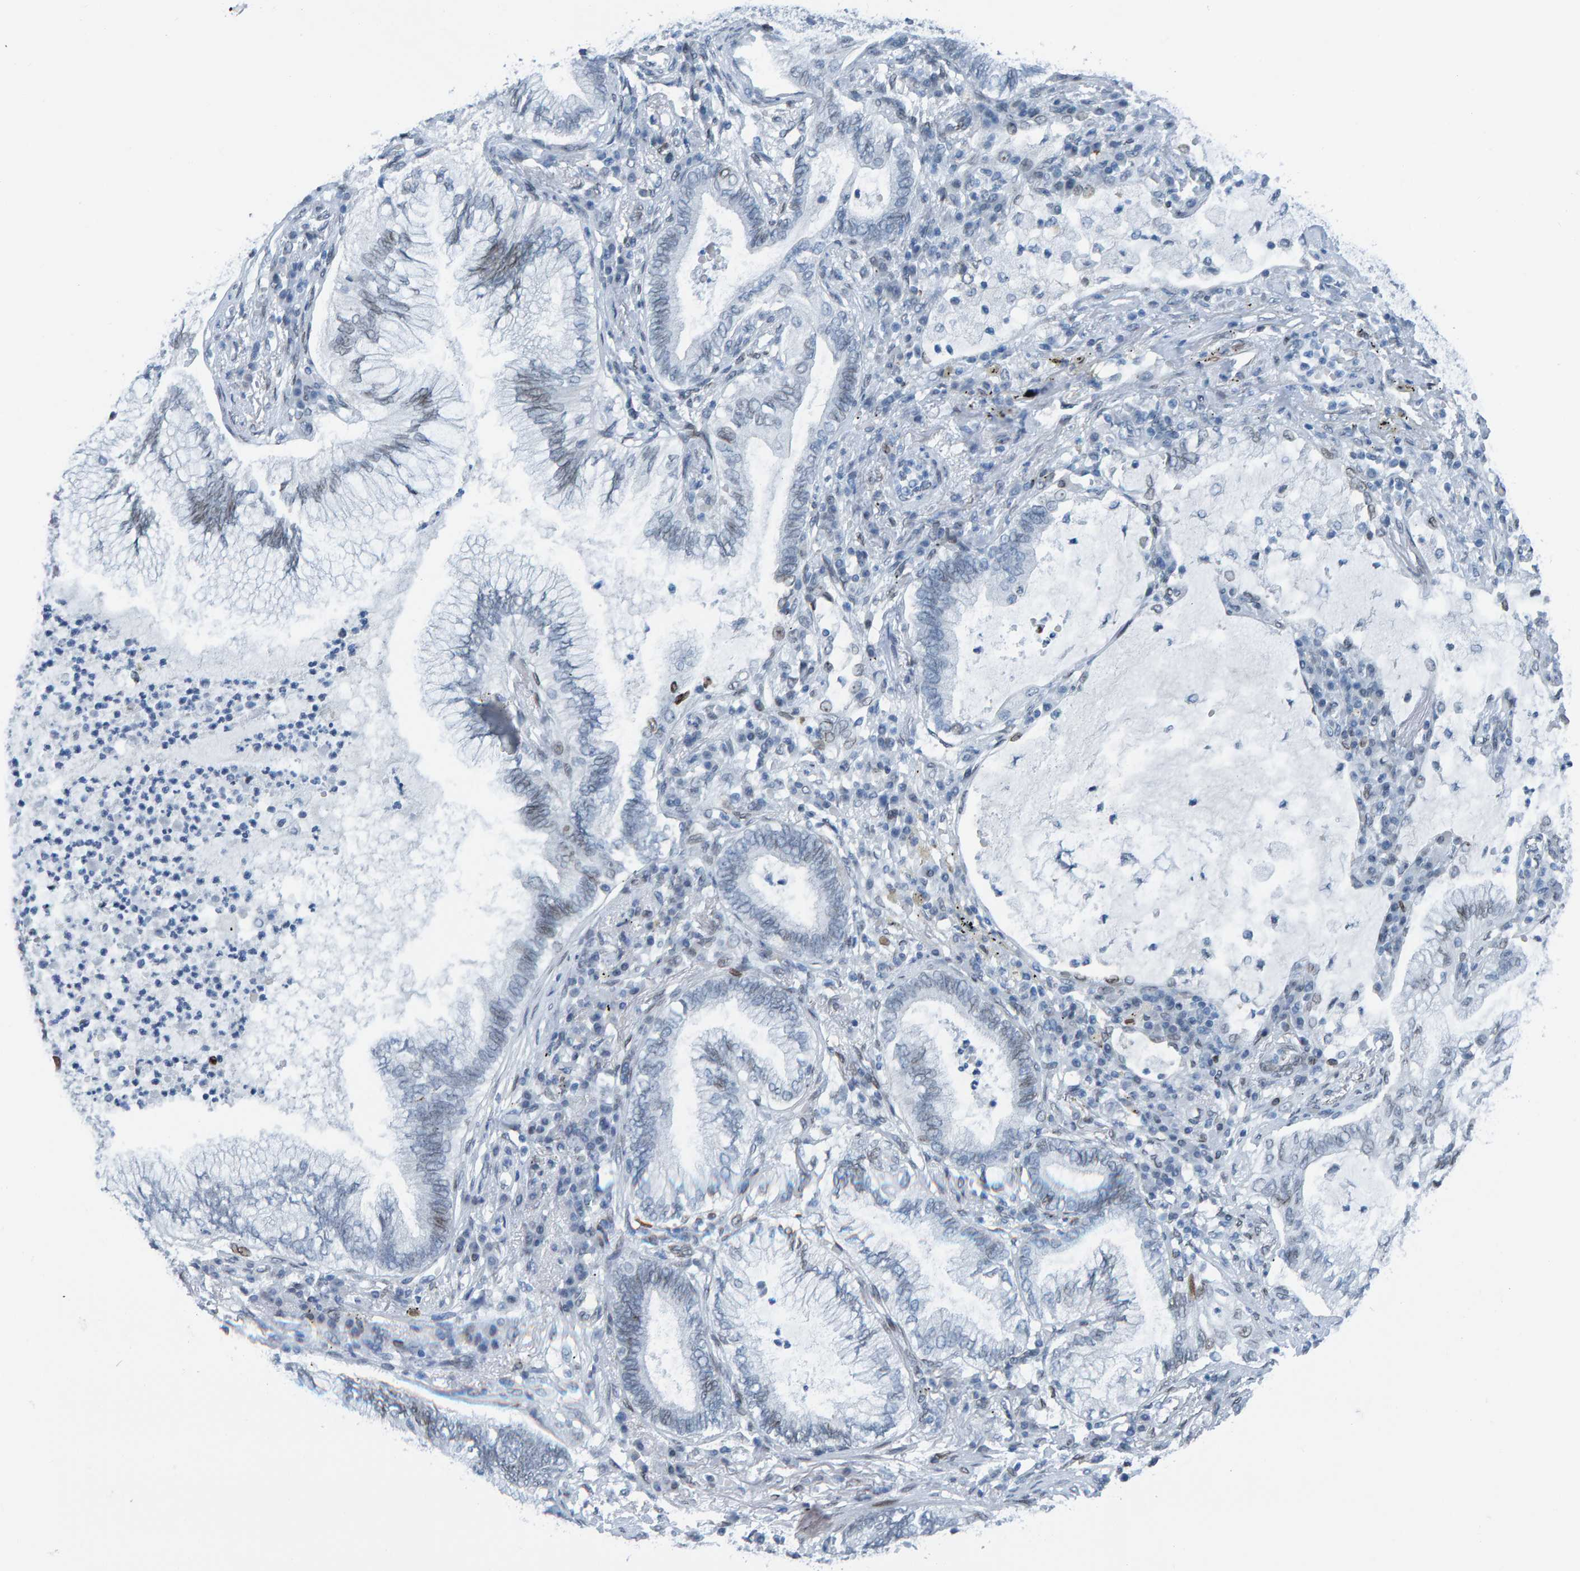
{"staining": {"intensity": "weak", "quantity": "<25%", "location": "nuclear"}, "tissue": "lung cancer", "cell_type": "Tumor cells", "image_type": "cancer", "snomed": [{"axis": "morphology", "description": "Normal tissue, NOS"}, {"axis": "morphology", "description": "Adenocarcinoma, NOS"}, {"axis": "topography", "description": "Bronchus"}, {"axis": "topography", "description": "Lung"}], "caption": "Immunohistochemistry (IHC) of human lung adenocarcinoma reveals no expression in tumor cells. The staining was performed using DAB (3,3'-diaminobenzidine) to visualize the protein expression in brown, while the nuclei were stained in blue with hematoxylin (Magnification: 20x).", "gene": "LMNB2", "patient": {"sex": "female", "age": 70}}